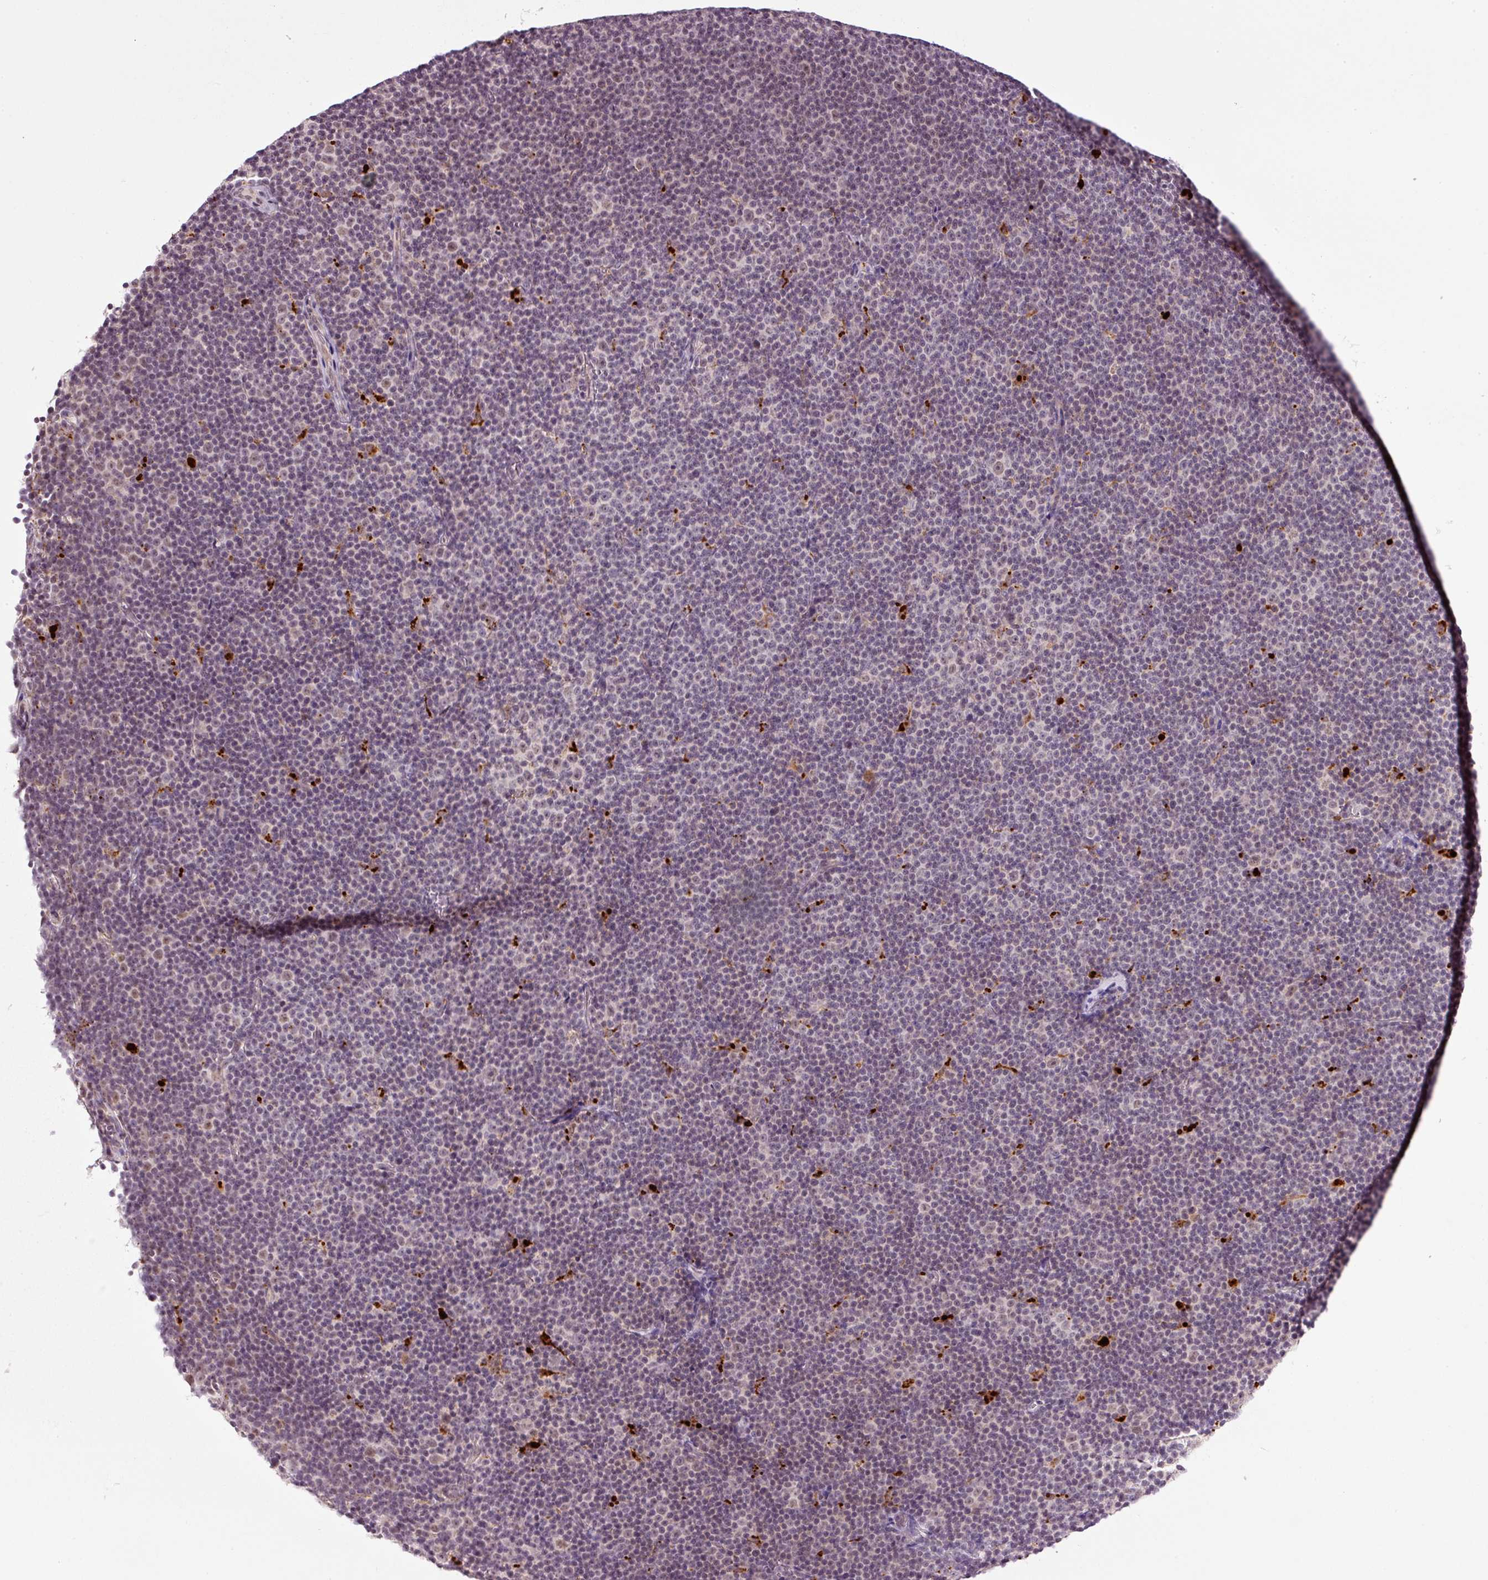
{"staining": {"intensity": "negative", "quantity": "none", "location": "none"}, "tissue": "lymphoma", "cell_type": "Tumor cells", "image_type": "cancer", "snomed": [{"axis": "morphology", "description": "Malignant lymphoma, non-Hodgkin's type, Low grade"}, {"axis": "topography", "description": "Lymph node"}], "caption": "The histopathology image displays no staining of tumor cells in malignant lymphoma, non-Hodgkin's type (low-grade). The staining is performed using DAB brown chromogen with nuclei counter-stained in using hematoxylin.", "gene": "ZNF639", "patient": {"sex": "female", "age": 67}}